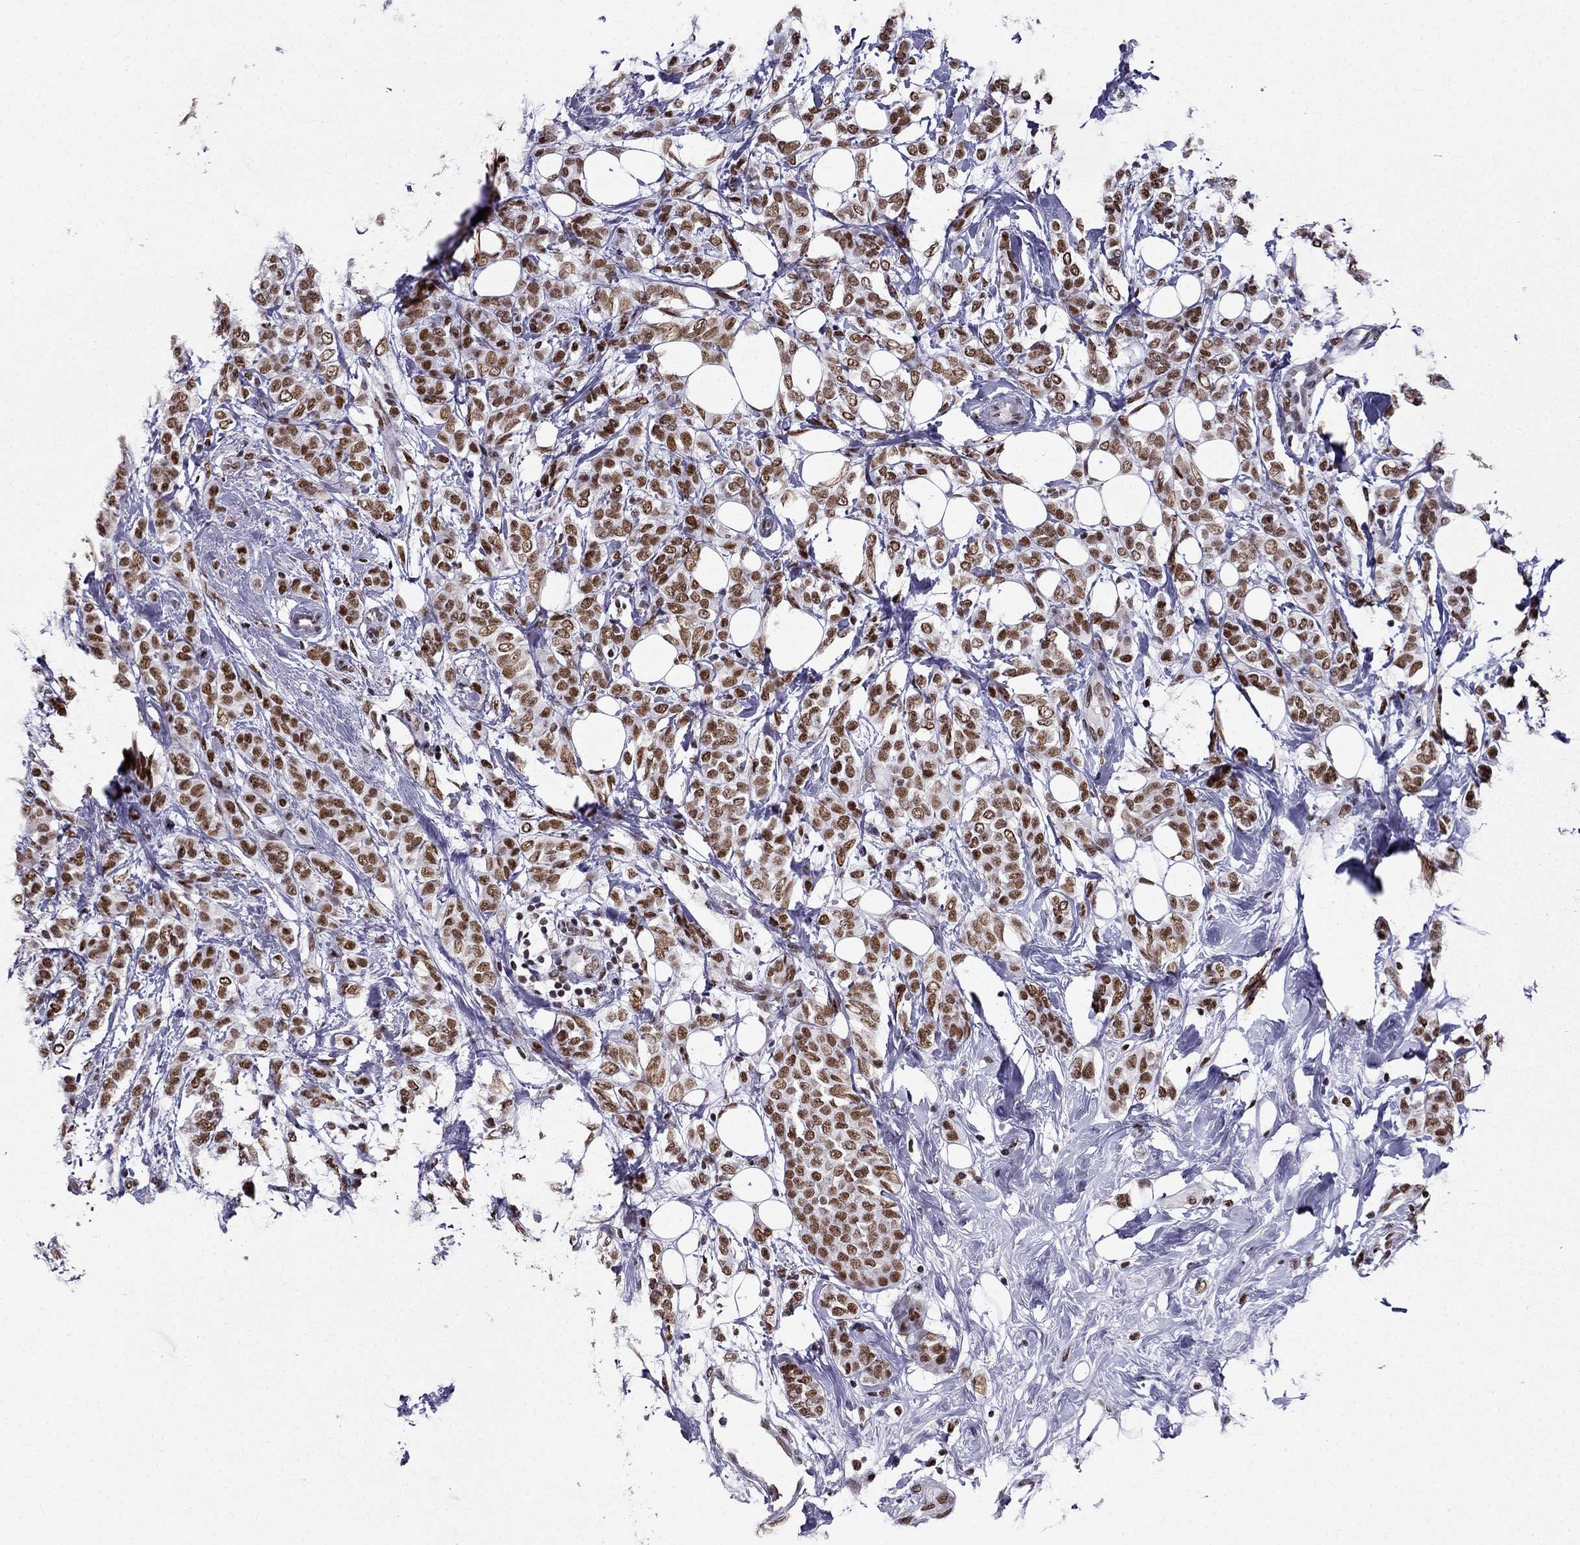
{"staining": {"intensity": "strong", "quantity": "25%-75%", "location": "nuclear"}, "tissue": "breast cancer", "cell_type": "Tumor cells", "image_type": "cancer", "snomed": [{"axis": "morphology", "description": "Lobular carcinoma"}, {"axis": "topography", "description": "Breast"}], "caption": "Approximately 25%-75% of tumor cells in breast cancer reveal strong nuclear protein expression as visualized by brown immunohistochemical staining.", "gene": "ZNF420", "patient": {"sex": "female", "age": 49}}